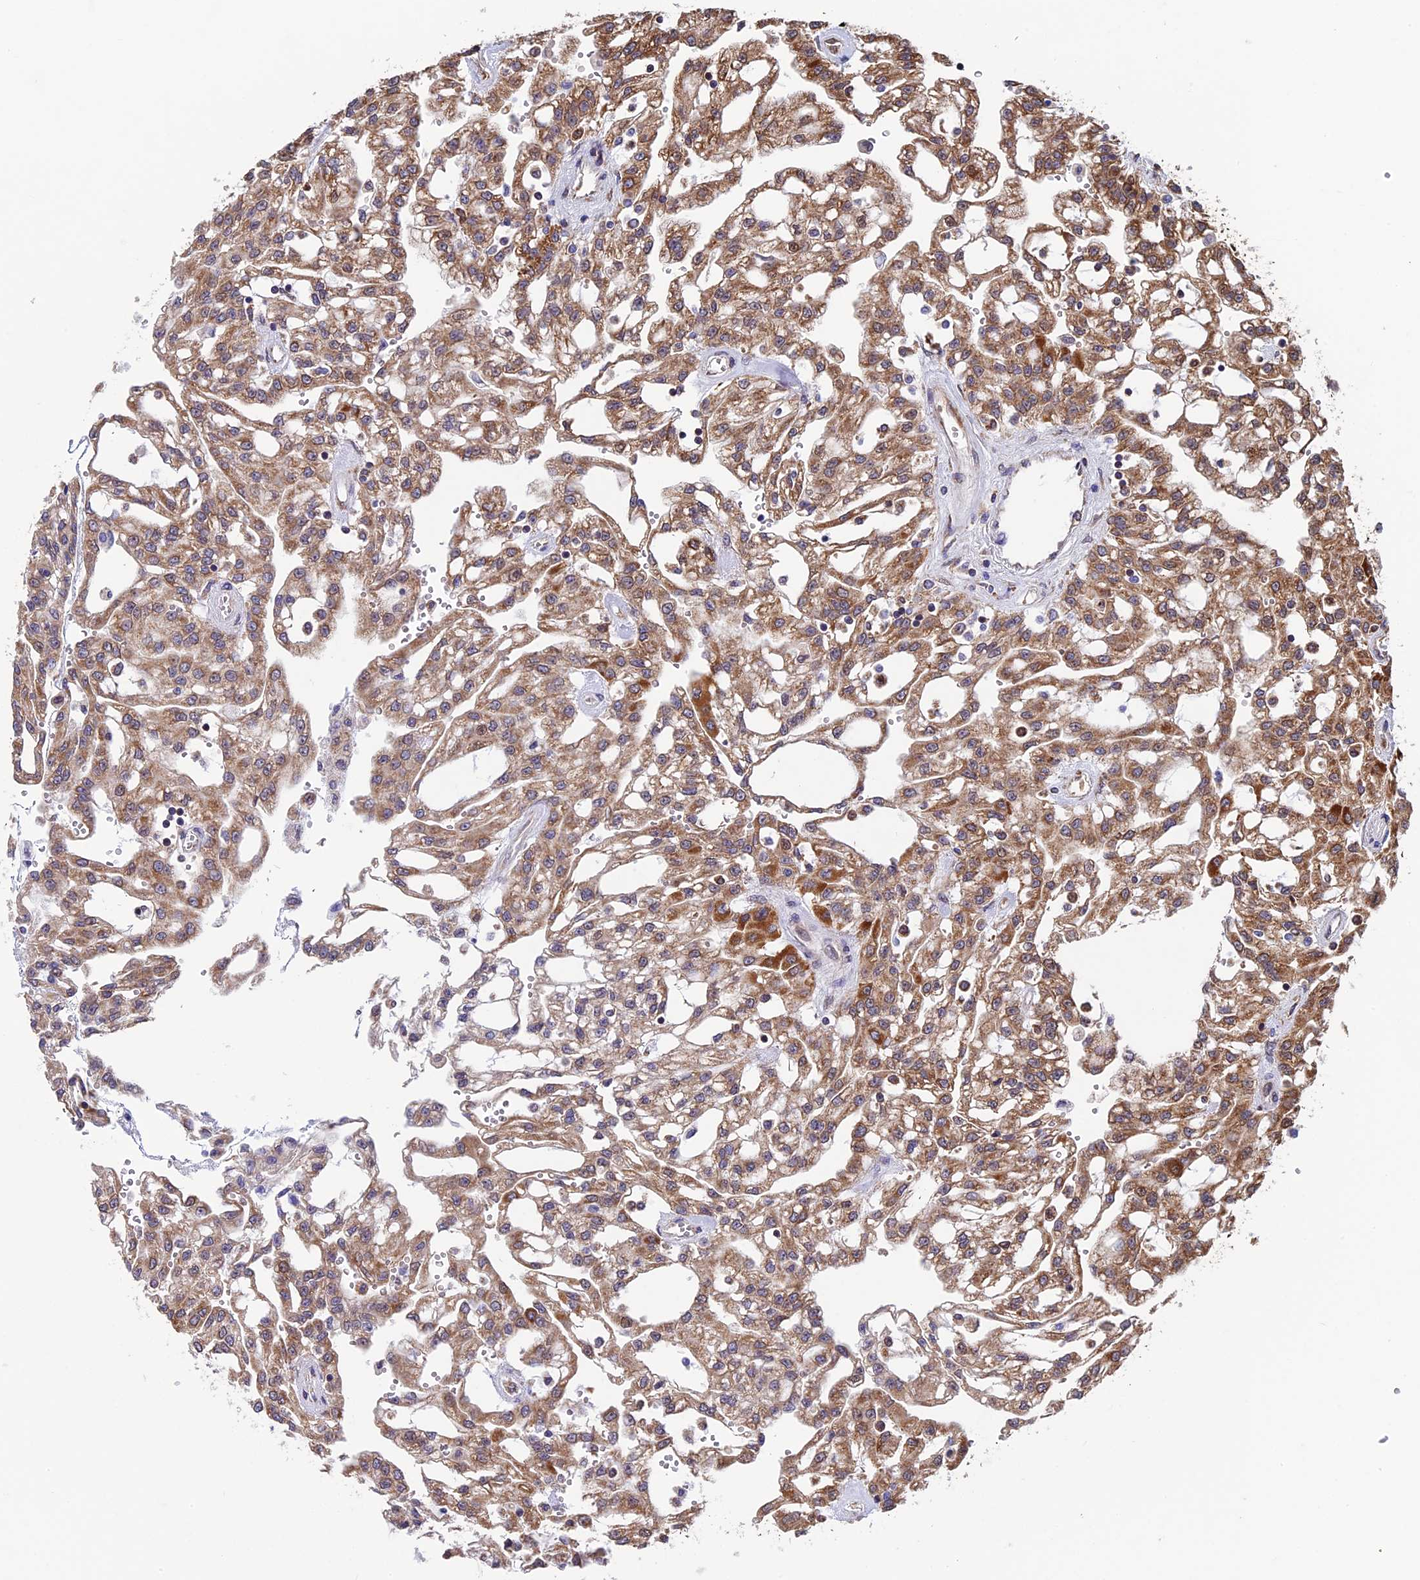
{"staining": {"intensity": "moderate", "quantity": ">75%", "location": "cytoplasmic/membranous"}, "tissue": "renal cancer", "cell_type": "Tumor cells", "image_type": "cancer", "snomed": [{"axis": "morphology", "description": "Adenocarcinoma, NOS"}, {"axis": "topography", "description": "Kidney"}], "caption": "Approximately >75% of tumor cells in renal cancer (adenocarcinoma) reveal moderate cytoplasmic/membranous protein expression as visualized by brown immunohistochemical staining.", "gene": "SLC9A5", "patient": {"sex": "male", "age": 63}}